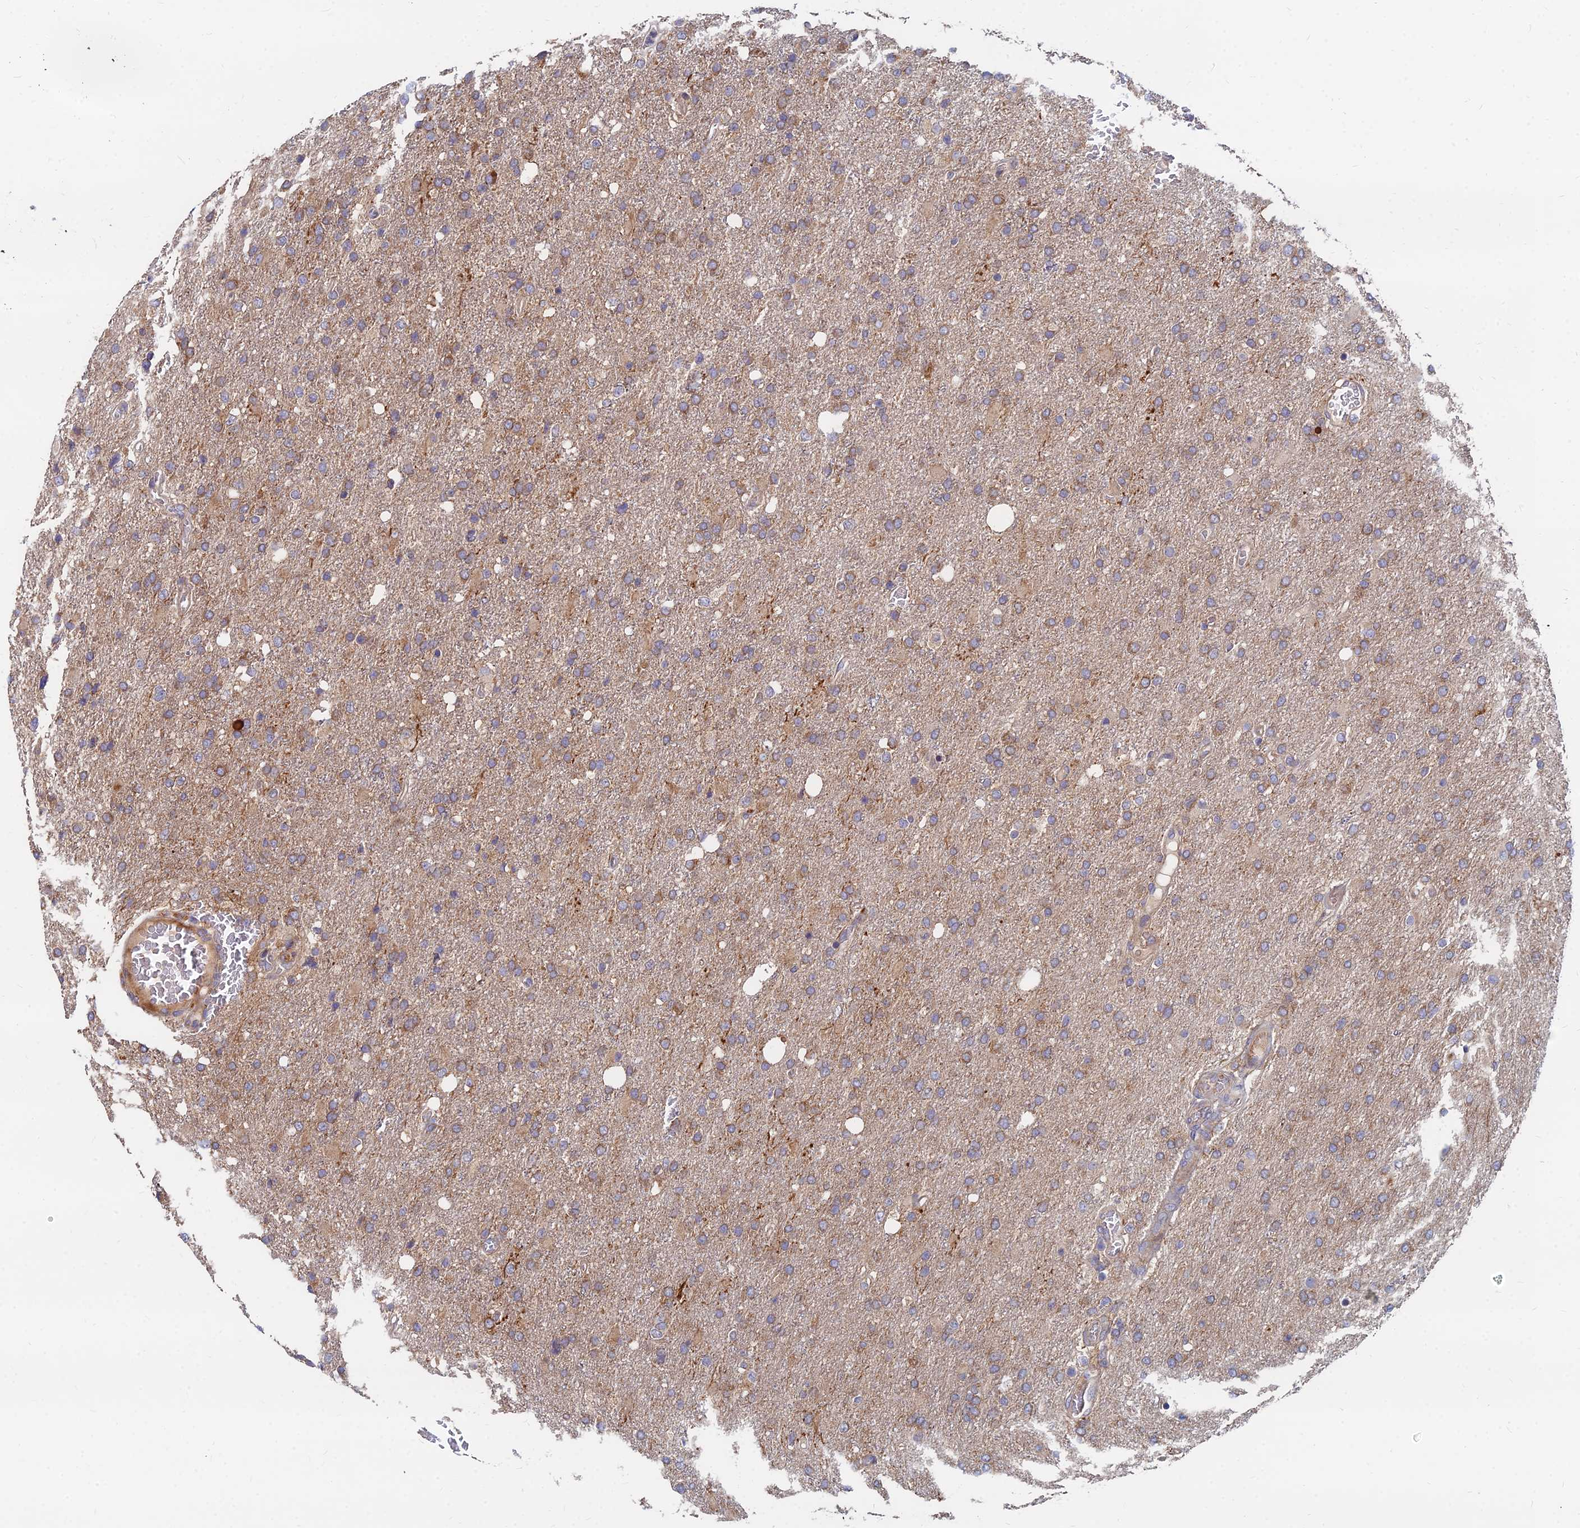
{"staining": {"intensity": "weak", "quantity": ">75%", "location": "cytoplasmic/membranous"}, "tissue": "glioma", "cell_type": "Tumor cells", "image_type": "cancer", "snomed": [{"axis": "morphology", "description": "Glioma, malignant, High grade"}, {"axis": "topography", "description": "Brain"}], "caption": "The histopathology image shows staining of malignant glioma (high-grade), revealing weak cytoplasmic/membranous protein positivity (brown color) within tumor cells.", "gene": "CCZ1", "patient": {"sex": "female", "age": 74}}